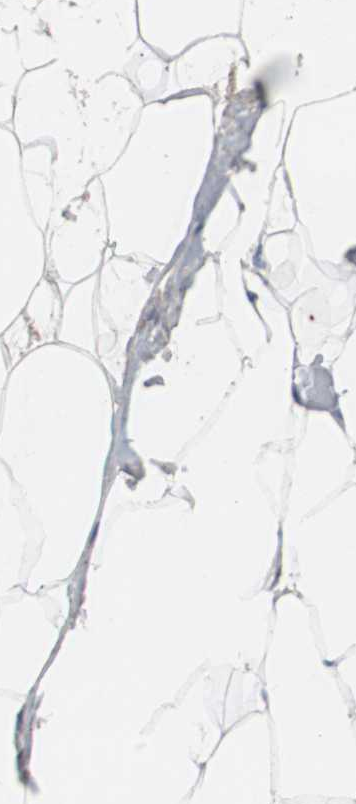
{"staining": {"intensity": "negative", "quantity": "none", "location": "none"}, "tissue": "adipose tissue", "cell_type": "Adipocytes", "image_type": "normal", "snomed": [{"axis": "morphology", "description": "Normal tissue, NOS"}, {"axis": "topography", "description": "Breast"}, {"axis": "topography", "description": "Adipose tissue"}], "caption": "This is an IHC image of benign adipose tissue. There is no expression in adipocytes.", "gene": "ISCU", "patient": {"sex": "female", "age": 25}}